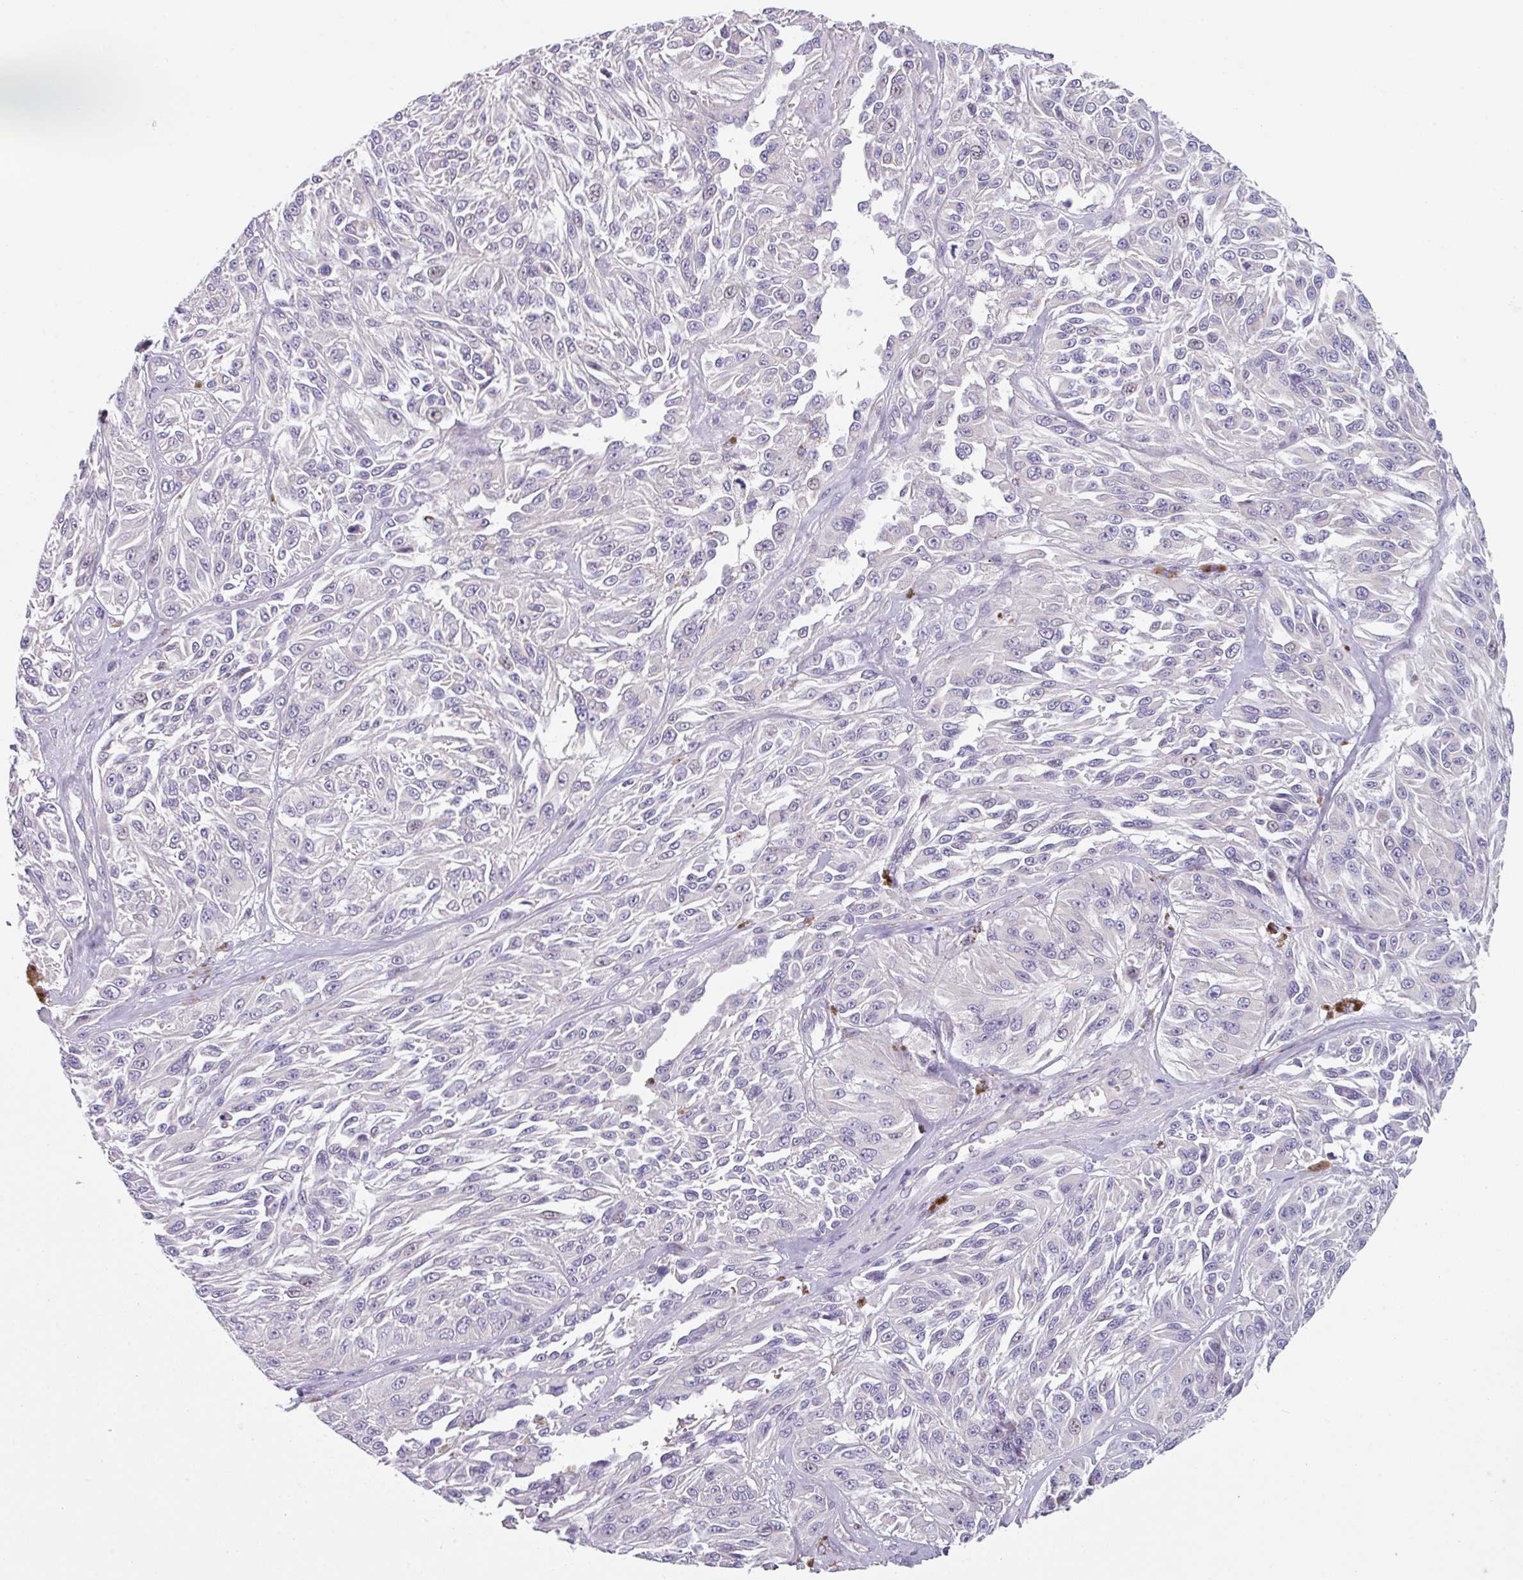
{"staining": {"intensity": "negative", "quantity": "none", "location": "none"}, "tissue": "melanoma", "cell_type": "Tumor cells", "image_type": "cancer", "snomed": [{"axis": "morphology", "description": "Malignant melanoma, NOS"}, {"axis": "topography", "description": "Skin"}], "caption": "A micrograph of human malignant melanoma is negative for staining in tumor cells. The staining was performed using DAB to visualize the protein expression in brown, while the nuclei were stained in blue with hematoxylin (Magnification: 20x).", "gene": "TMEM132A", "patient": {"sex": "male", "age": 94}}